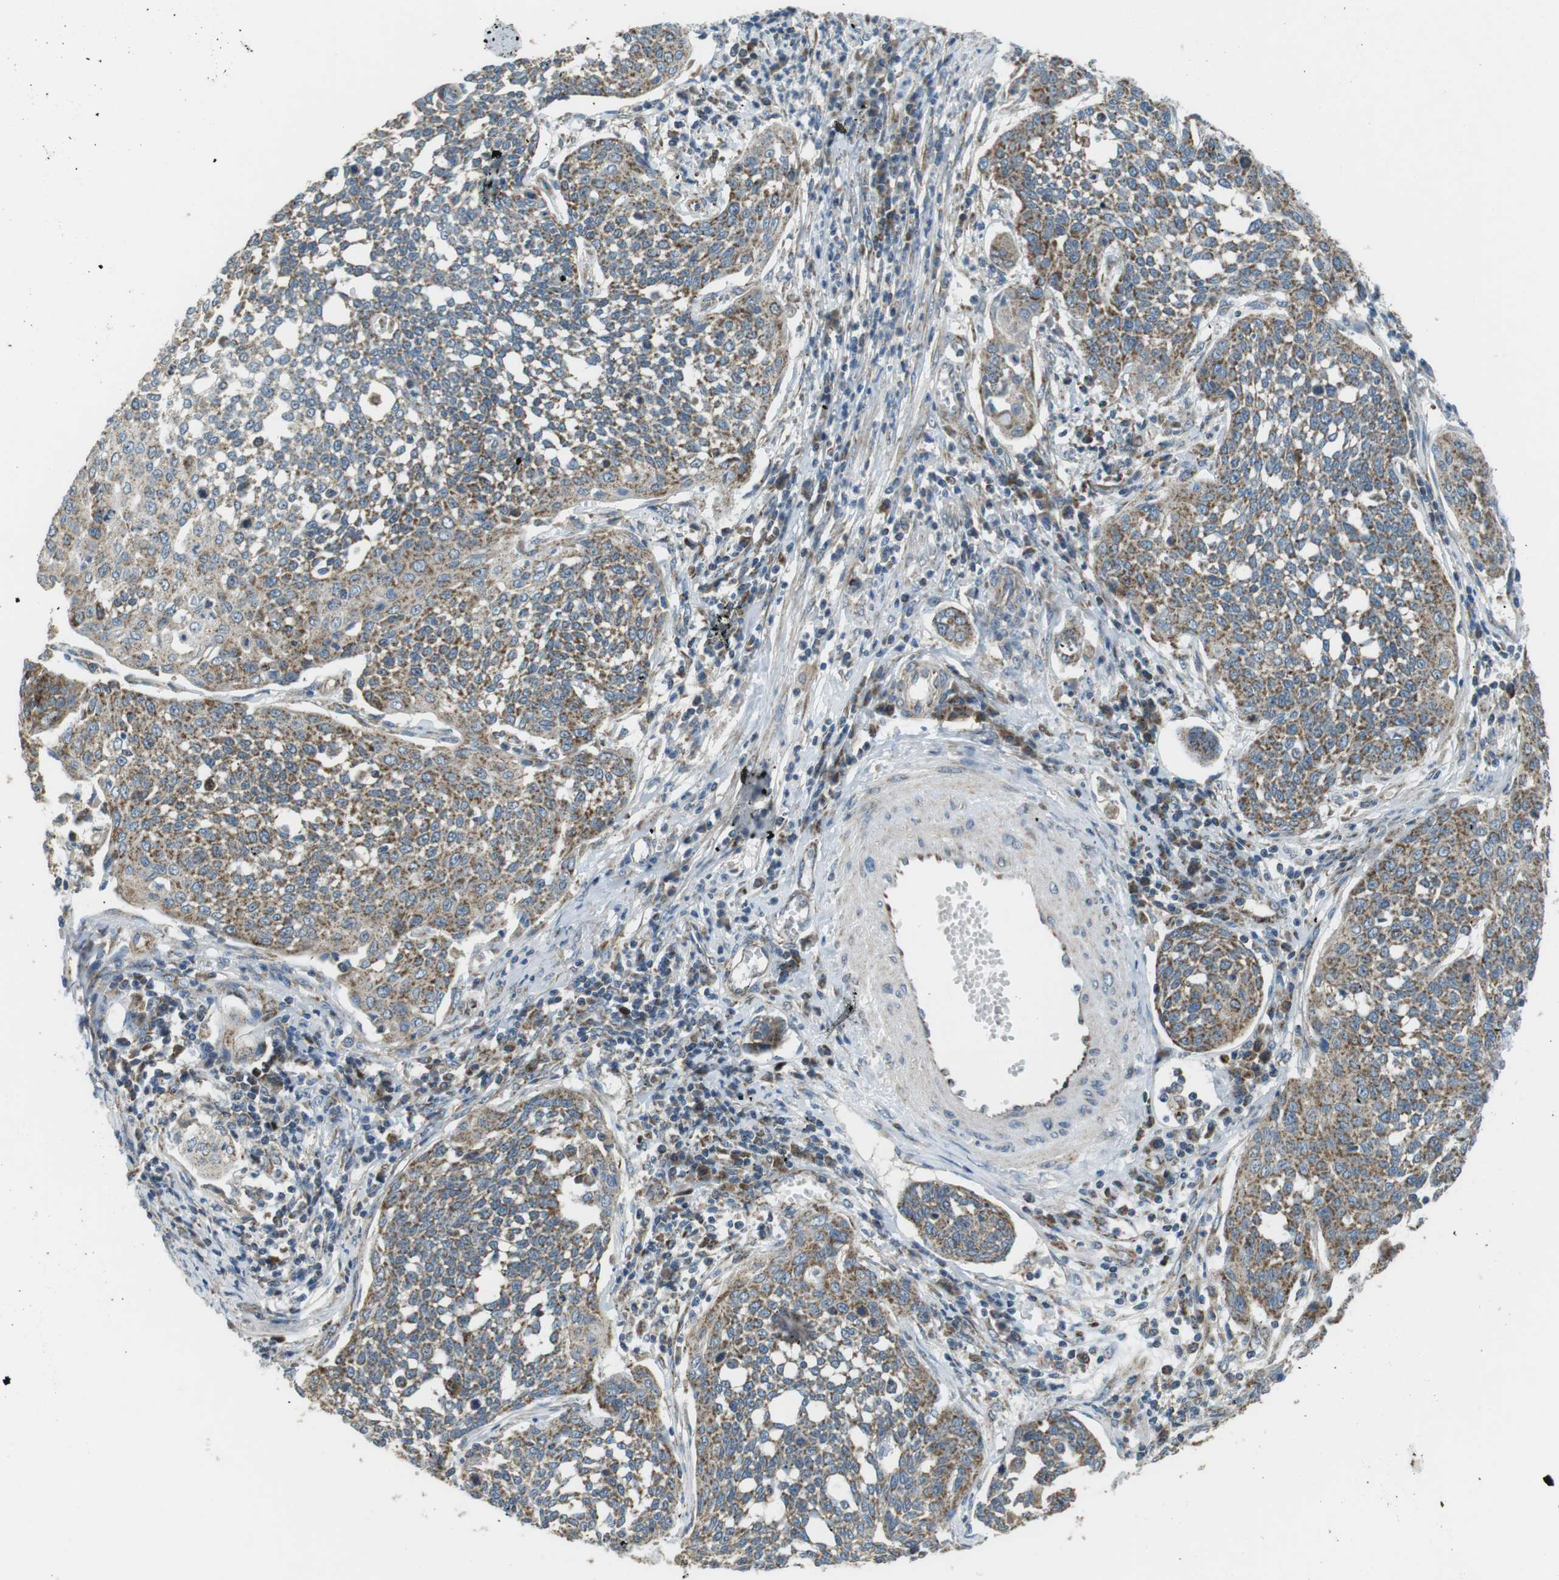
{"staining": {"intensity": "moderate", "quantity": ">75%", "location": "cytoplasmic/membranous"}, "tissue": "cervical cancer", "cell_type": "Tumor cells", "image_type": "cancer", "snomed": [{"axis": "morphology", "description": "Squamous cell carcinoma, NOS"}, {"axis": "topography", "description": "Cervix"}], "caption": "IHC (DAB) staining of squamous cell carcinoma (cervical) shows moderate cytoplasmic/membranous protein expression in approximately >75% of tumor cells. The protein of interest is stained brown, and the nuclei are stained in blue (DAB IHC with brightfield microscopy, high magnification).", "gene": "BACE1", "patient": {"sex": "female", "age": 34}}